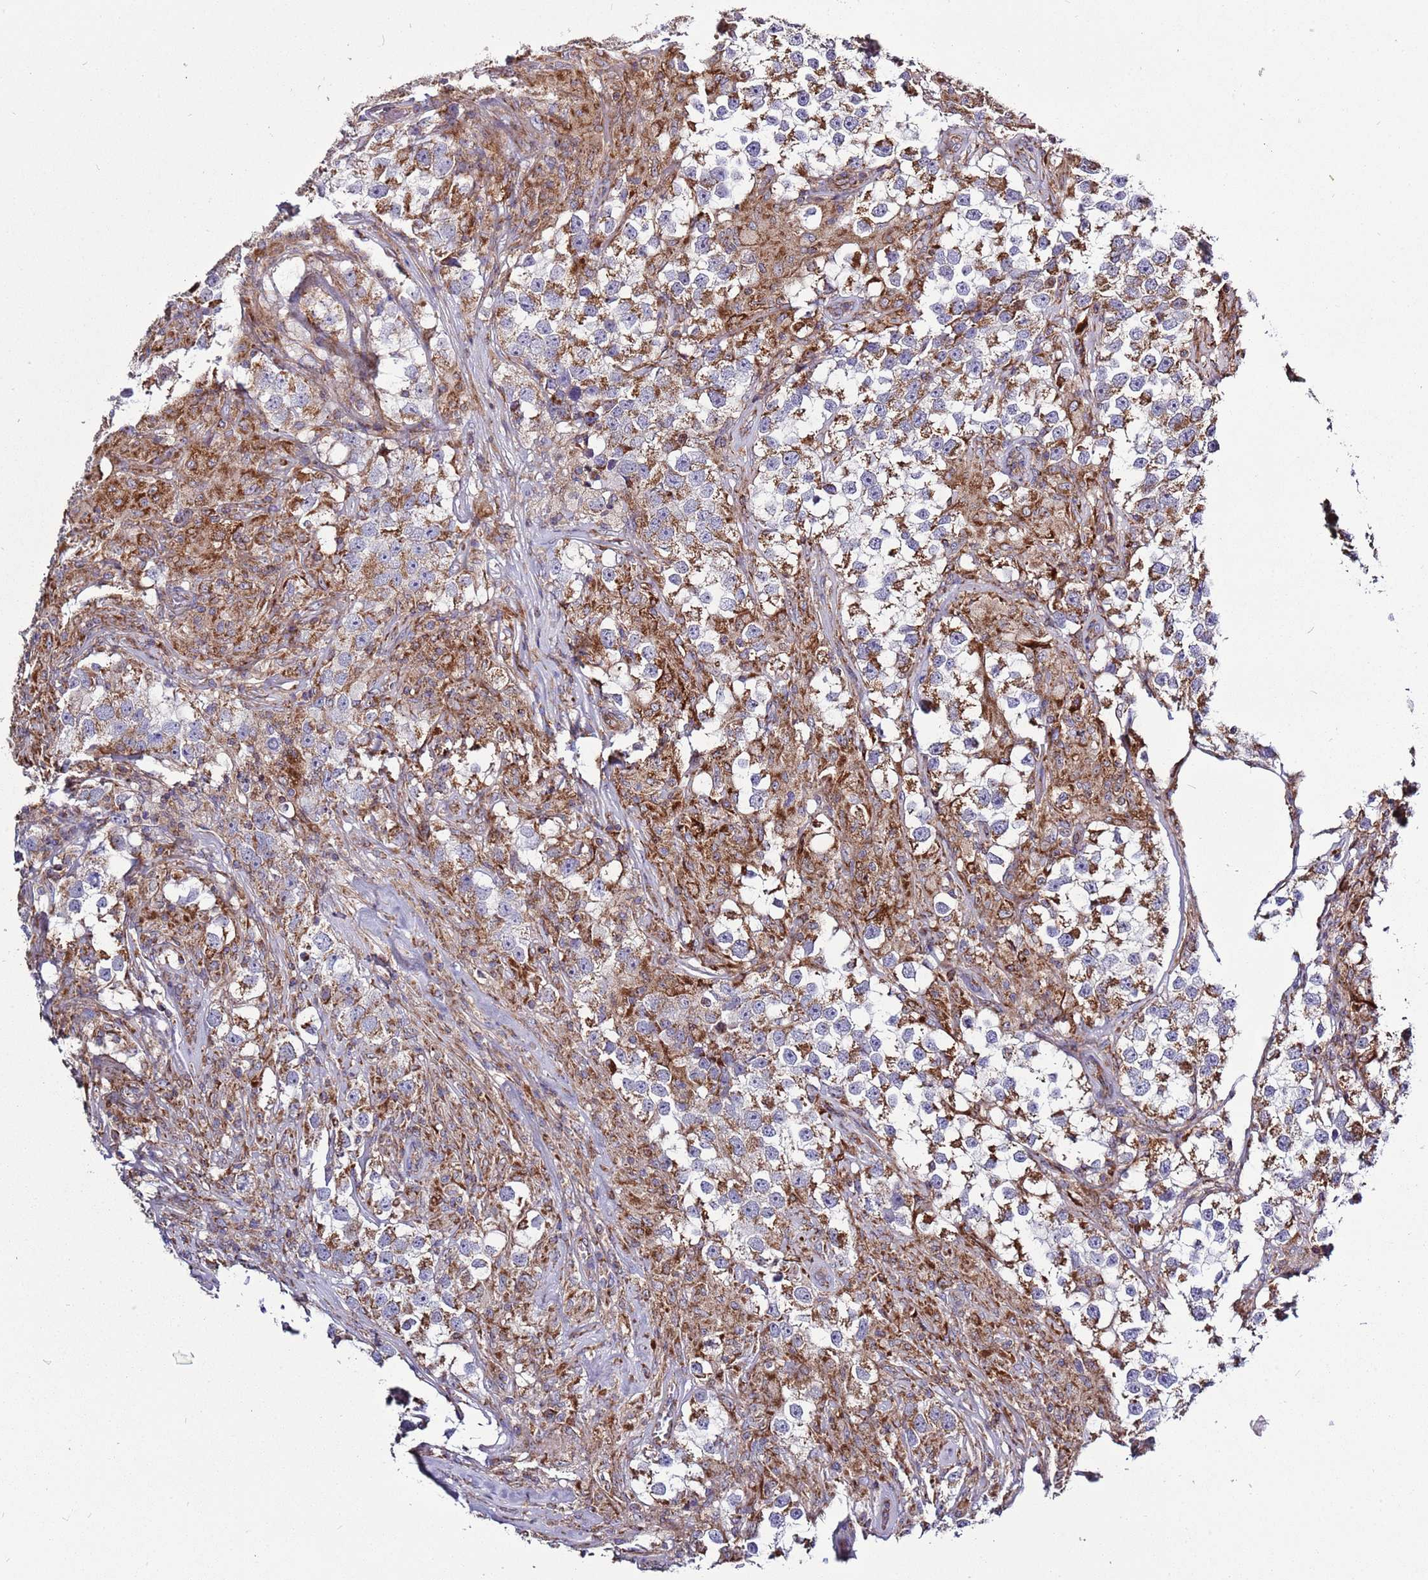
{"staining": {"intensity": "strong", "quantity": "25%-75%", "location": "cytoplasmic/membranous"}, "tissue": "testis cancer", "cell_type": "Tumor cells", "image_type": "cancer", "snomed": [{"axis": "morphology", "description": "Seminoma, NOS"}, {"axis": "topography", "description": "Testis"}], "caption": "IHC photomicrograph of neoplastic tissue: human seminoma (testis) stained using immunohistochemistry (IHC) reveals high levels of strong protein expression localized specifically in the cytoplasmic/membranous of tumor cells, appearing as a cytoplasmic/membranous brown color.", "gene": "IRS4", "patient": {"sex": "male", "age": 46}}